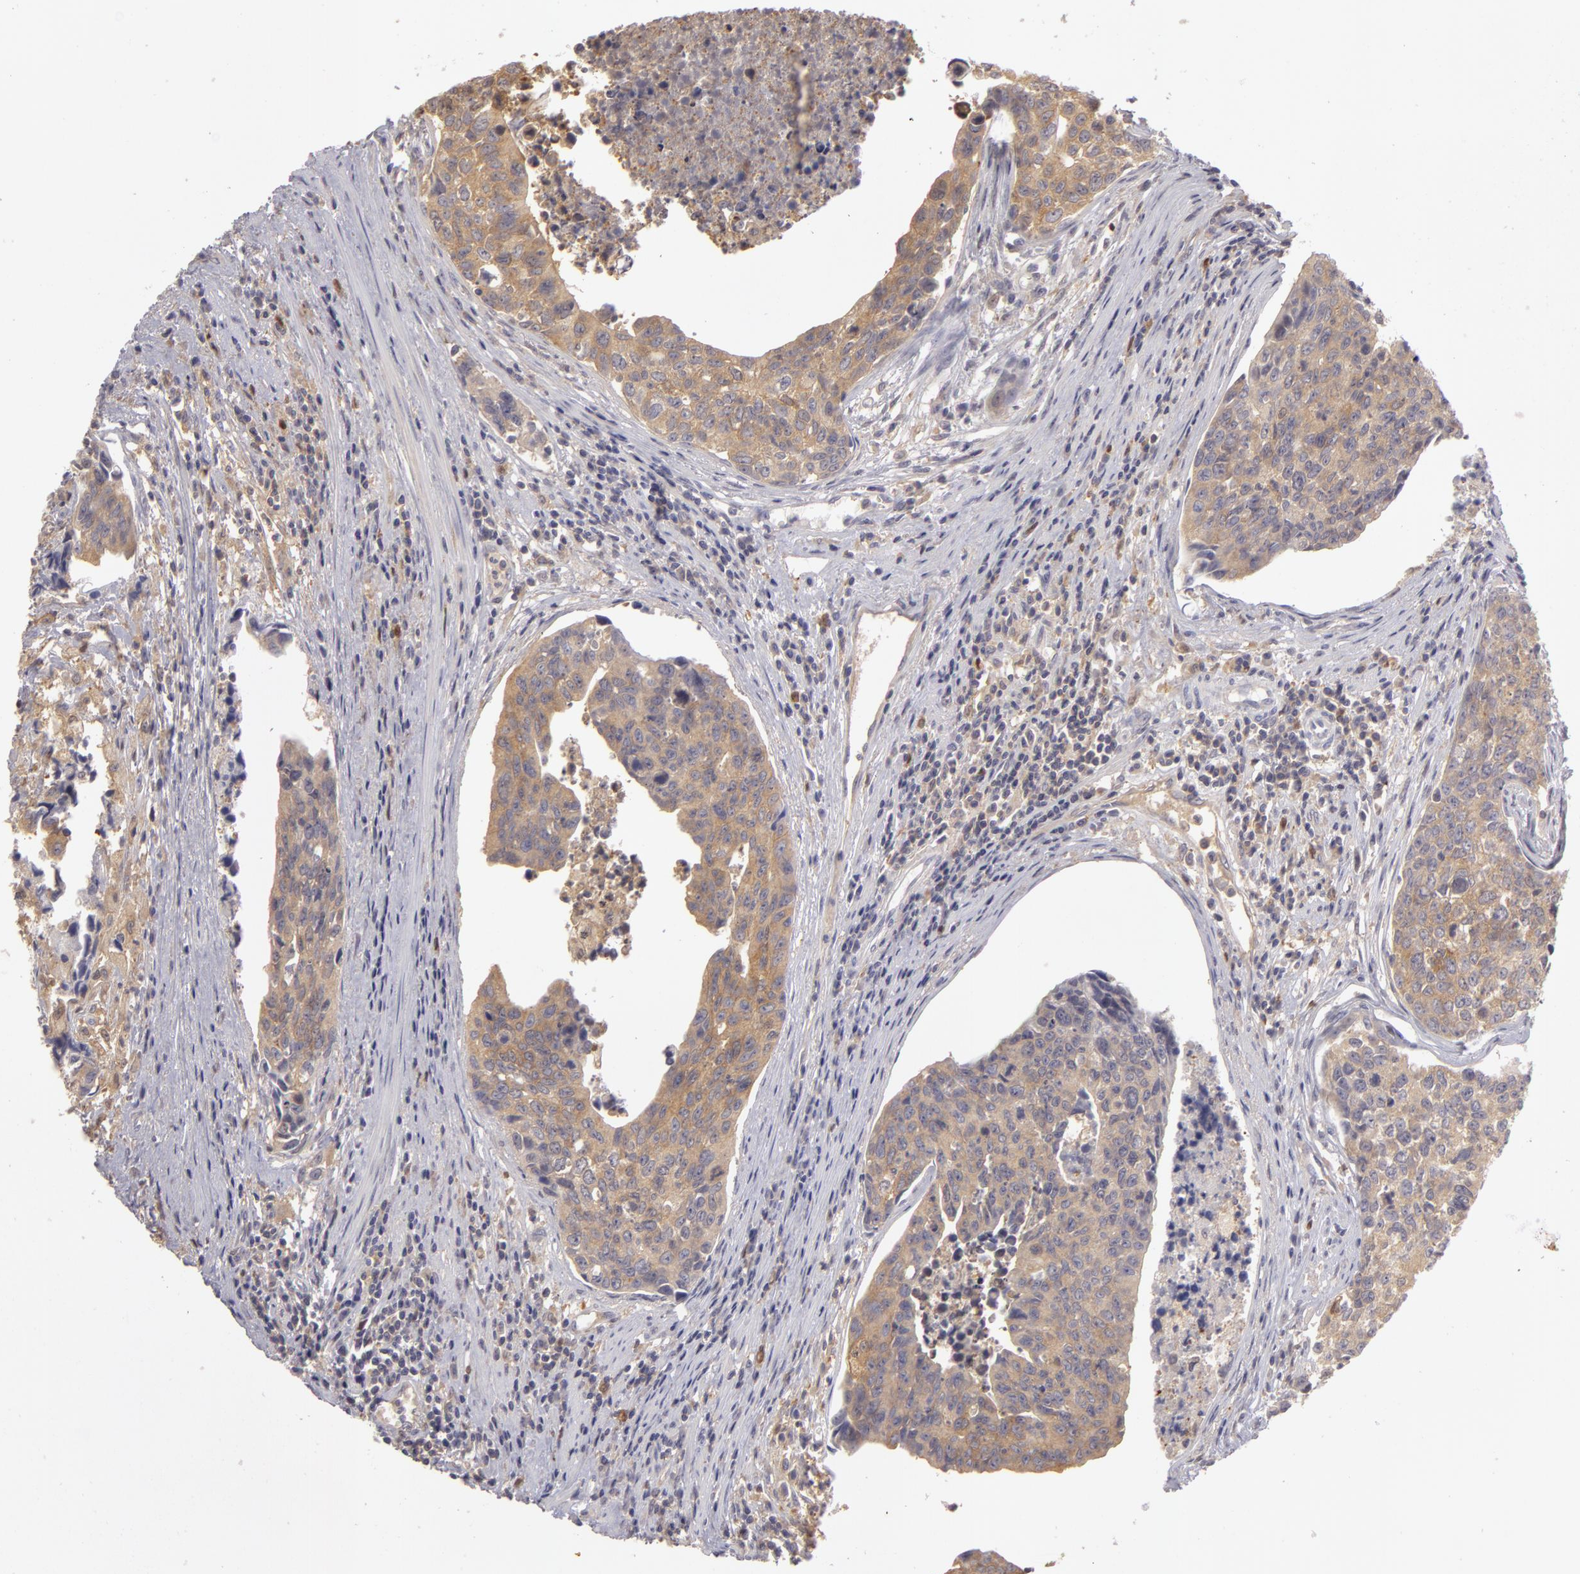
{"staining": {"intensity": "weak", "quantity": ">75%", "location": "cytoplasmic/membranous"}, "tissue": "urothelial cancer", "cell_type": "Tumor cells", "image_type": "cancer", "snomed": [{"axis": "morphology", "description": "Urothelial carcinoma, High grade"}, {"axis": "topography", "description": "Urinary bladder"}], "caption": "High-magnification brightfield microscopy of urothelial carcinoma (high-grade) stained with DAB (3,3'-diaminobenzidine) (brown) and counterstained with hematoxylin (blue). tumor cells exhibit weak cytoplasmic/membranous staining is seen in about>75% of cells. (DAB IHC with brightfield microscopy, high magnification).", "gene": "GNPDA1", "patient": {"sex": "male", "age": 81}}